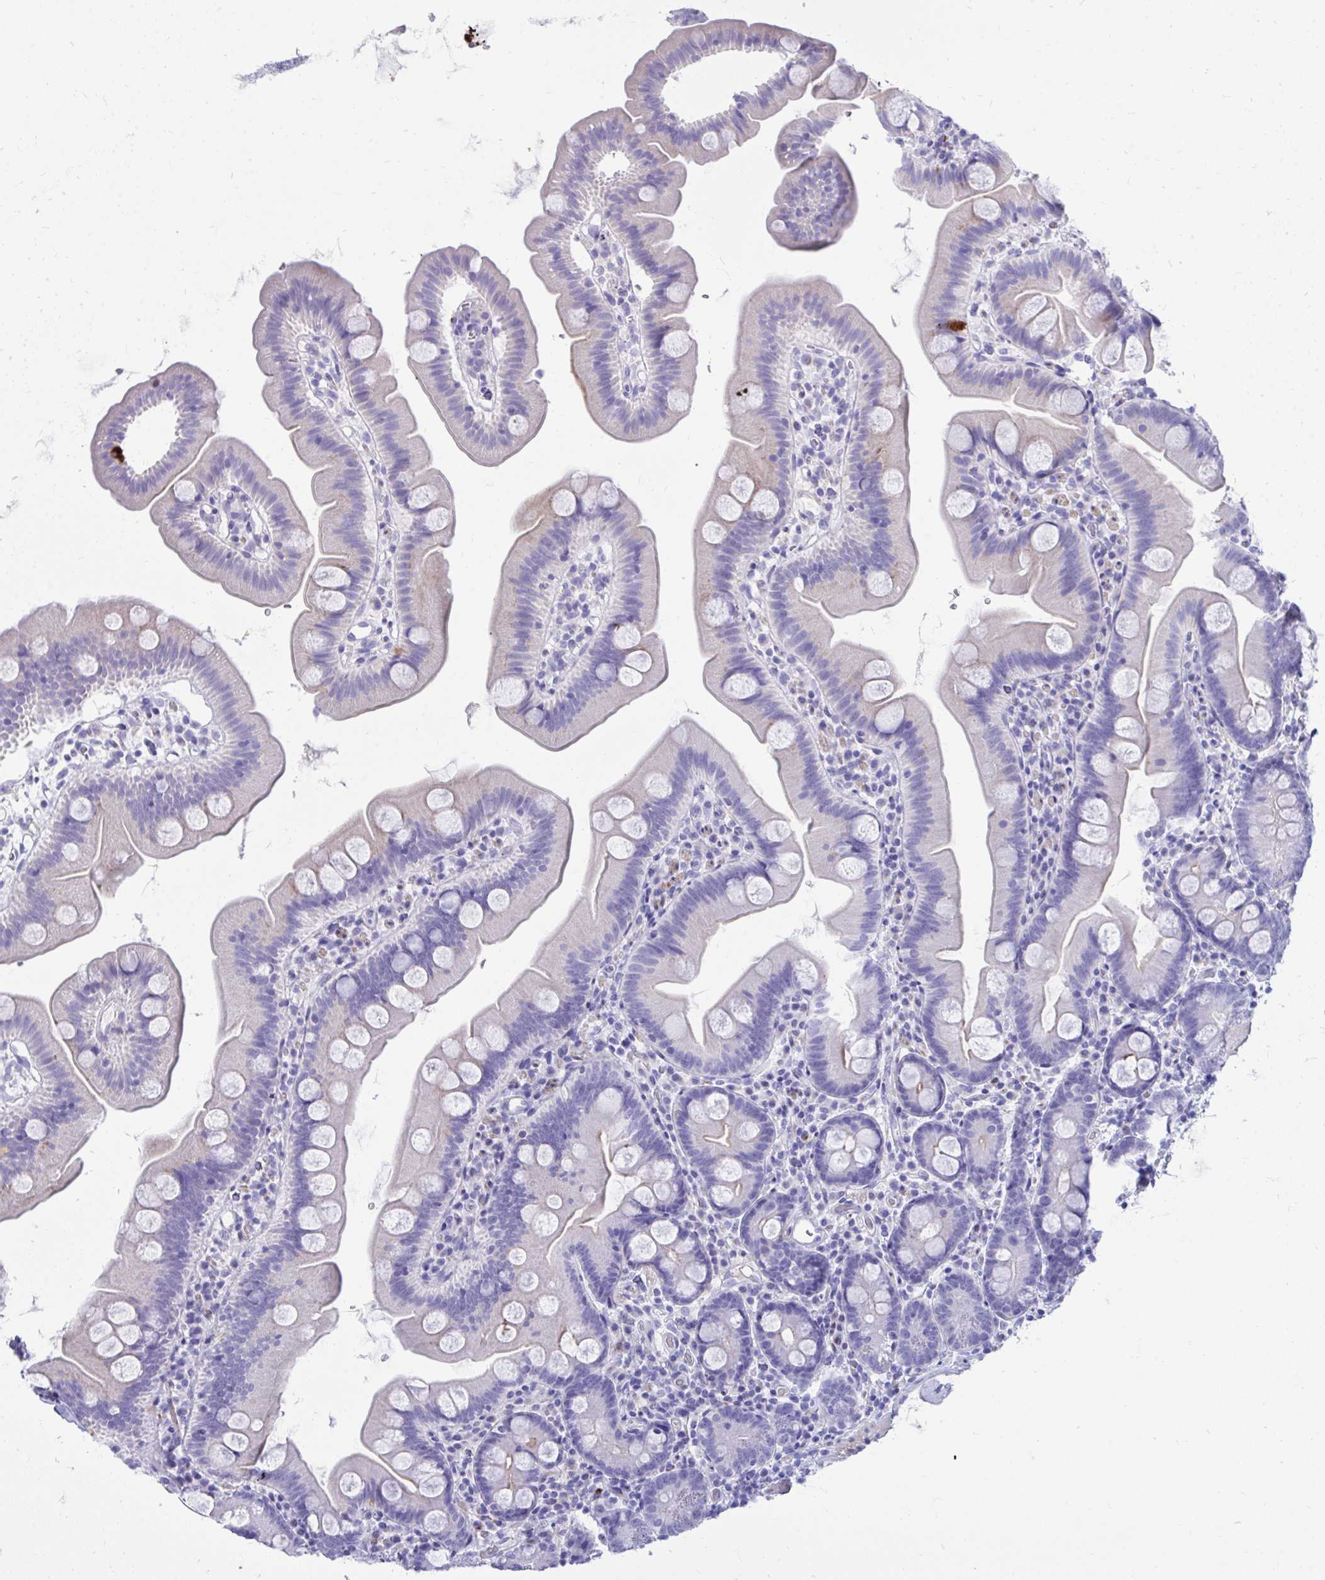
{"staining": {"intensity": "negative", "quantity": "none", "location": "none"}, "tissue": "small intestine", "cell_type": "Glandular cells", "image_type": "normal", "snomed": [{"axis": "morphology", "description": "Normal tissue, NOS"}, {"axis": "topography", "description": "Small intestine"}], "caption": "Immunohistochemical staining of unremarkable human small intestine exhibits no significant positivity in glandular cells.", "gene": "ANKDD1B", "patient": {"sex": "female", "age": 68}}